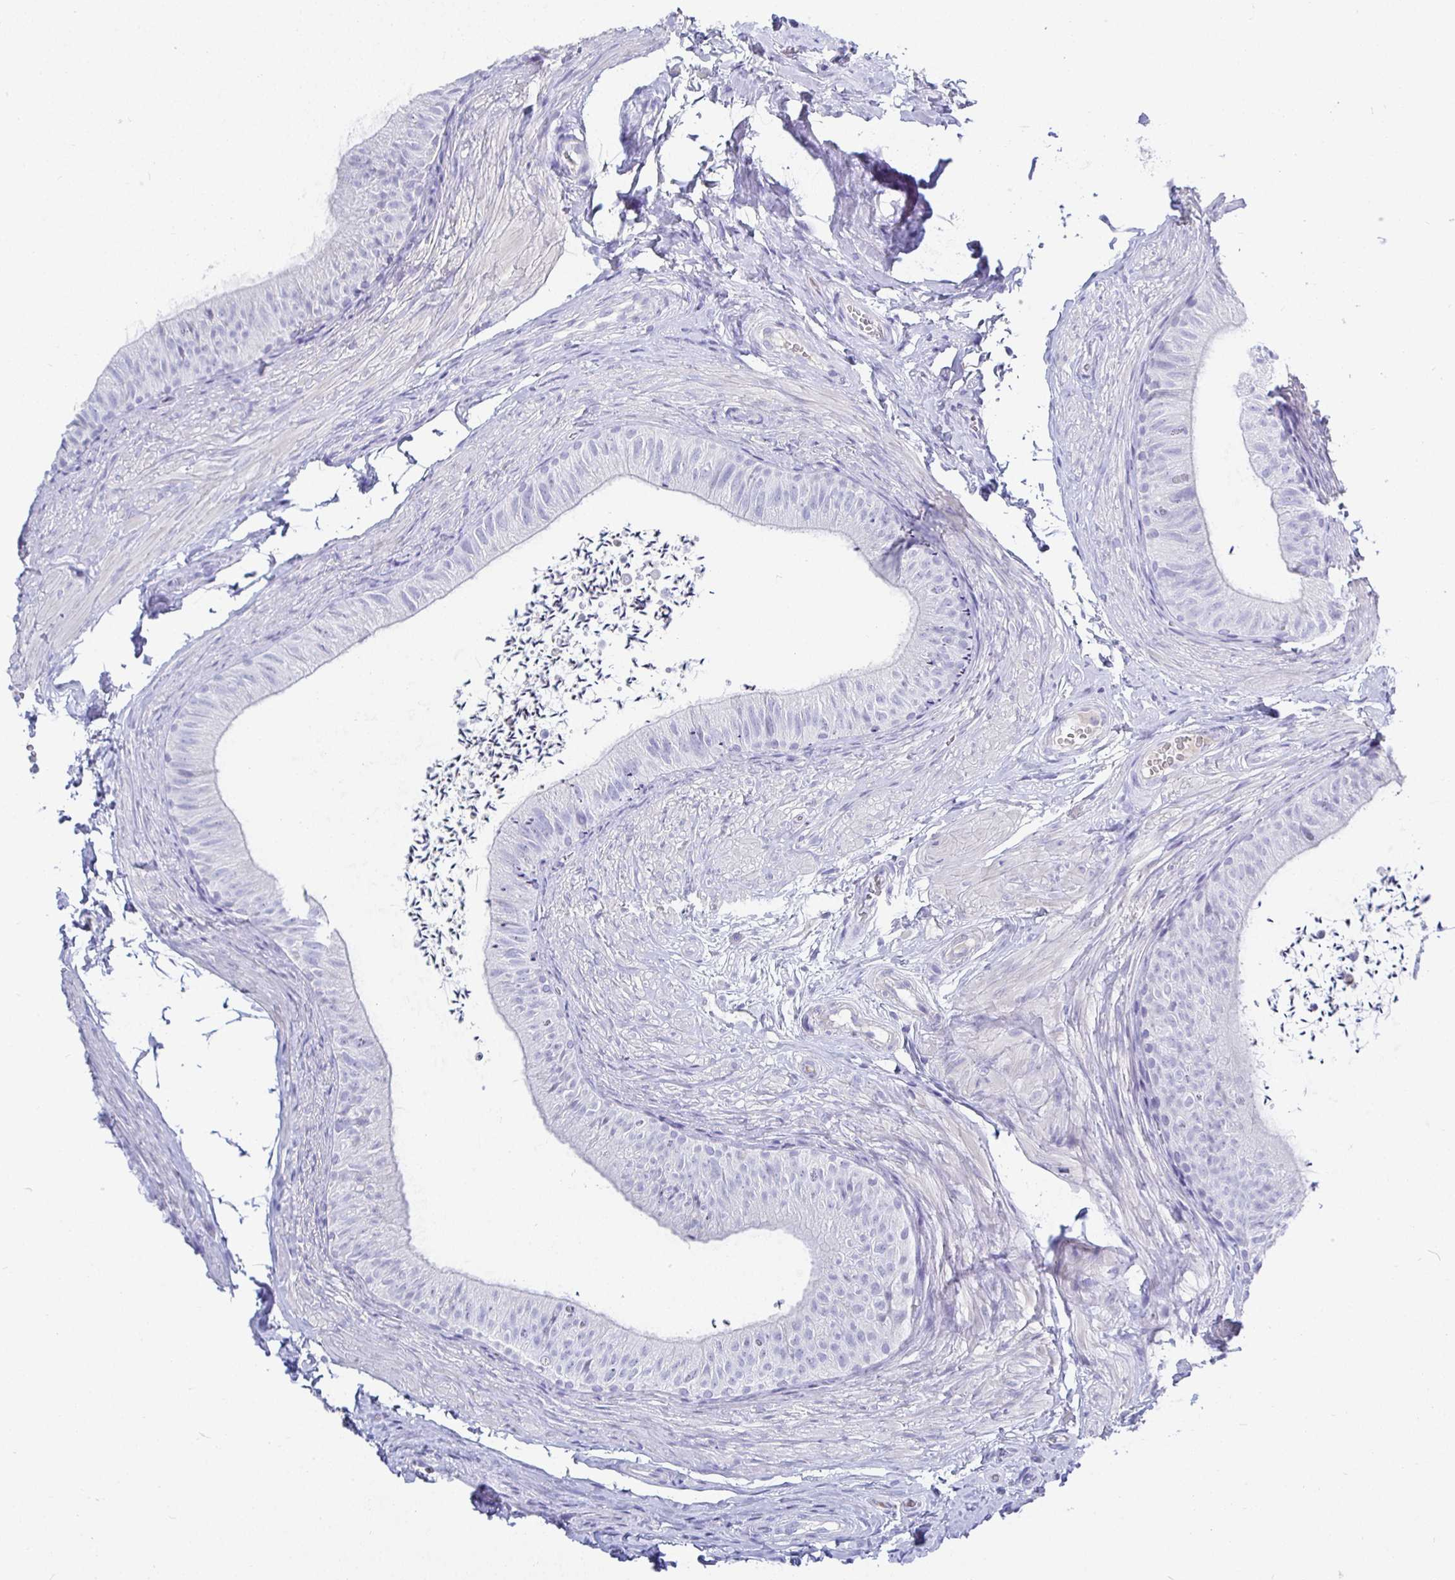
{"staining": {"intensity": "negative", "quantity": "none", "location": "none"}, "tissue": "epididymis", "cell_type": "Glandular cells", "image_type": "normal", "snomed": [{"axis": "morphology", "description": "Normal tissue, NOS"}, {"axis": "topography", "description": "Epididymis, spermatic cord, NOS"}, {"axis": "topography", "description": "Epididymis"}, {"axis": "topography", "description": "Peripheral nerve tissue"}], "caption": "A high-resolution image shows IHC staining of benign epididymis, which exhibits no significant staining in glandular cells.", "gene": "TMEM241", "patient": {"sex": "male", "age": 29}}